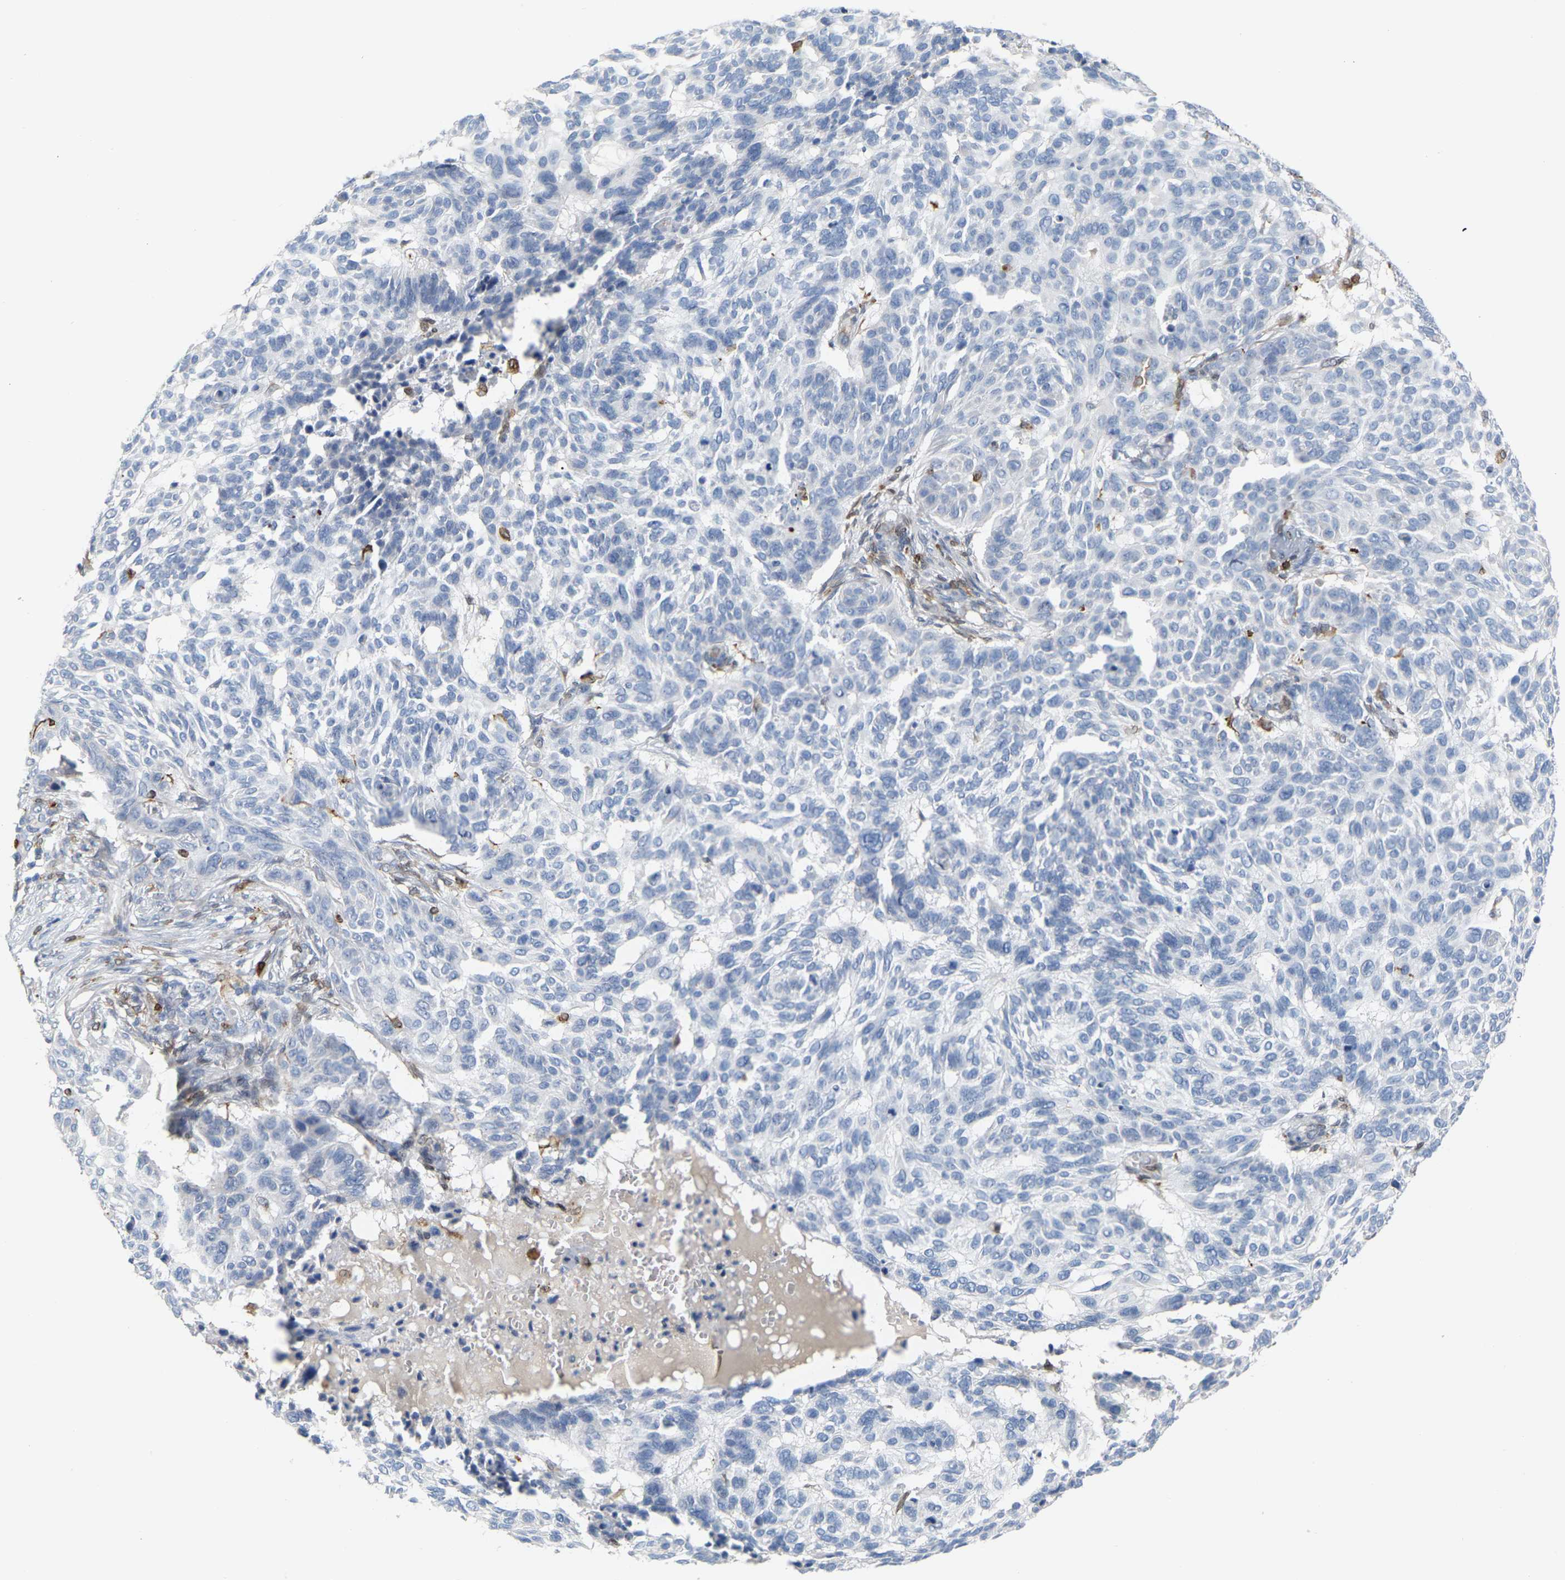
{"staining": {"intensity": "negative", "quantity": "none", "location": "none"}, "tissue": "skin cancer", "cell_type": "Tumor cells", "image_type": "cancer", "snomed": [{"axis": "morphology", "description": "Basal cell carcinoma"}, {"axis": "topography", "description": "Skin"}], "caption": "An immunohistochemistry (IHC) photomicrograph of skin cancer is shown. There is no staining in tumor cells of skin cancer.", "gene": "PTGS1", "patient": {"sex": "male", "age": 85}}